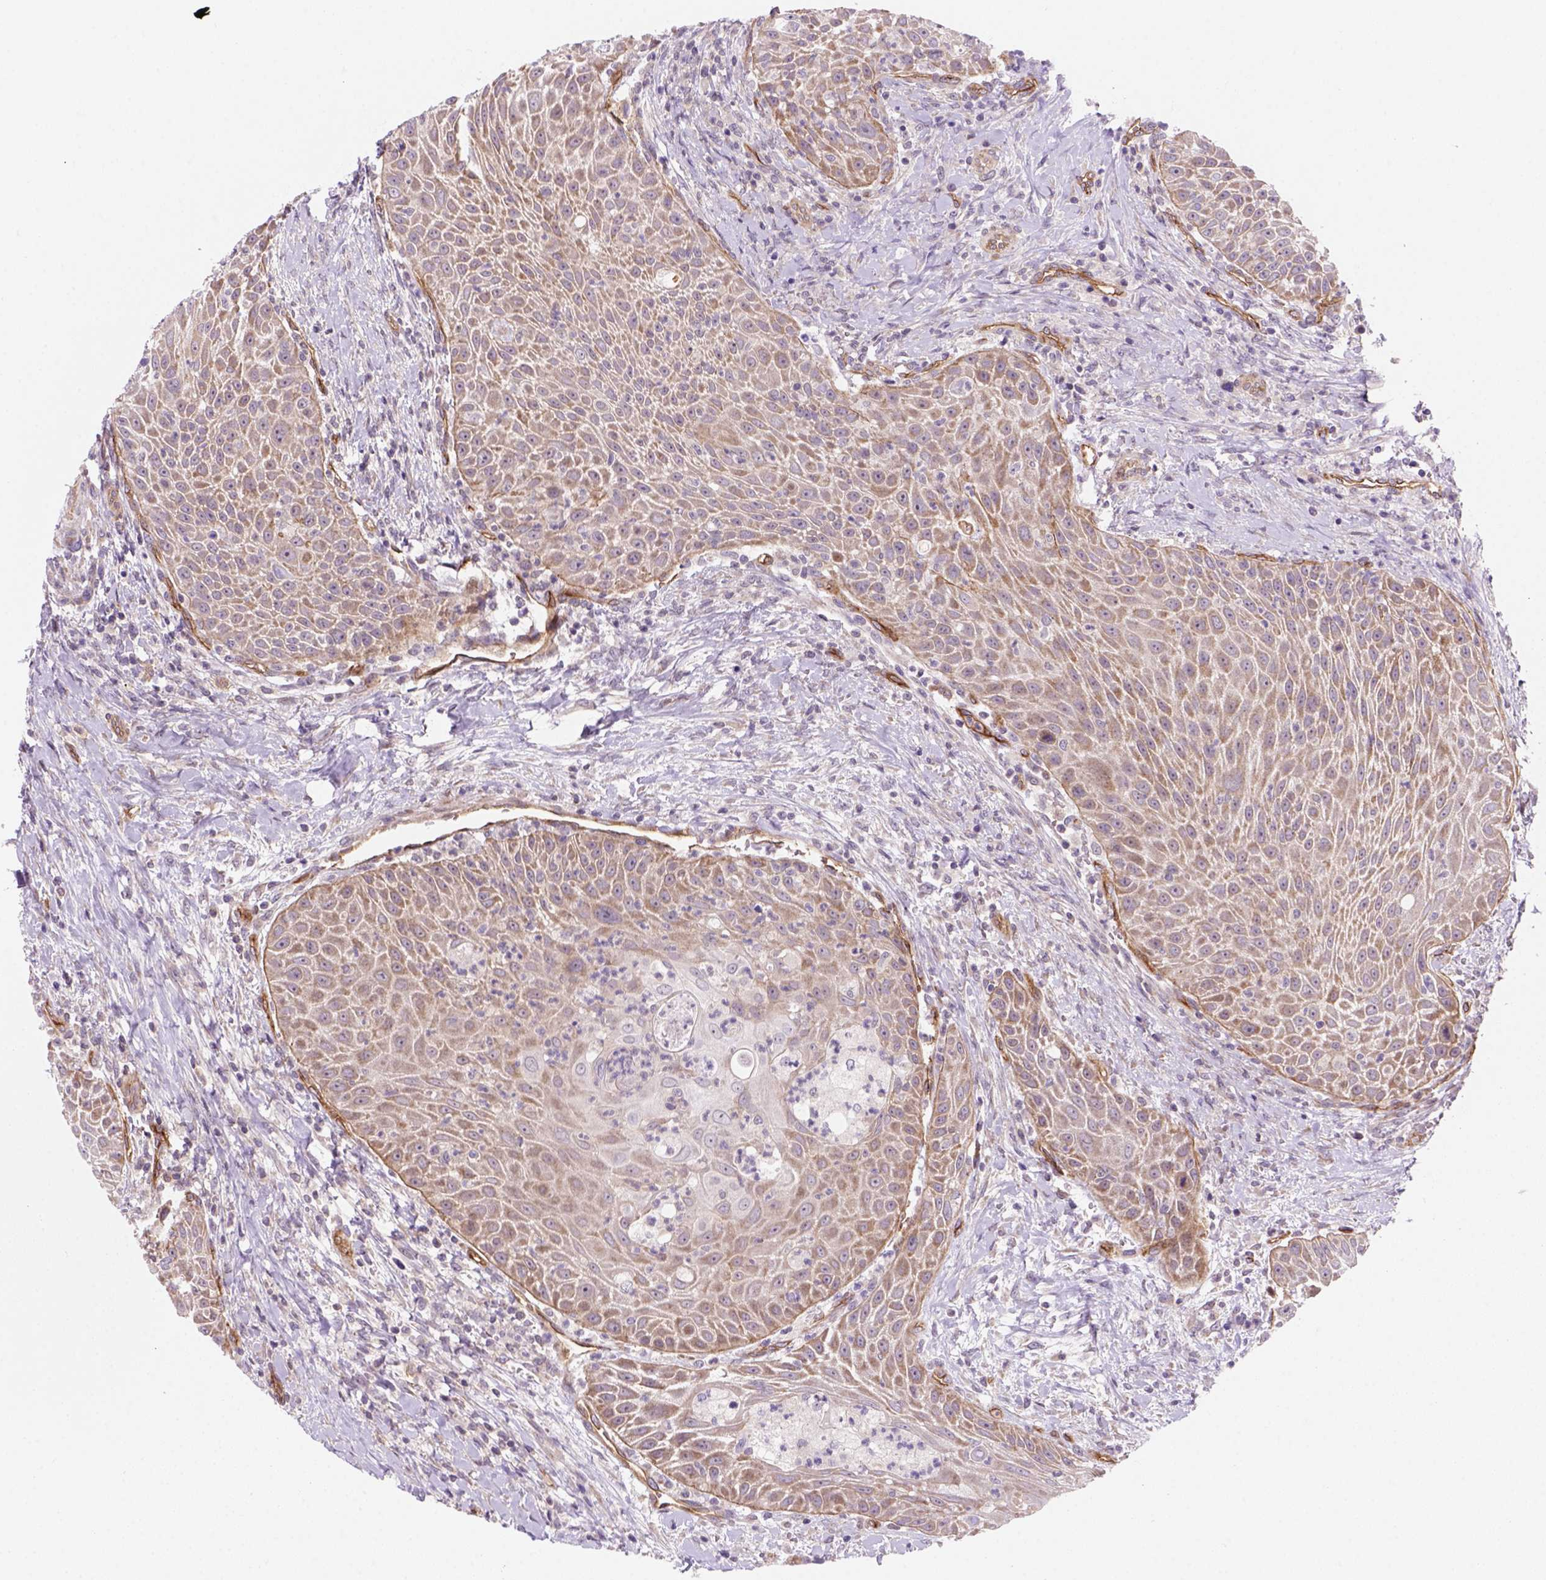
{"staining": {"intensity": "moderate", "quantity": "25%-75%", "location": "cytoplasmic/membranous"}, "tissue": "head and neck cancer", "cell_type": "Tumor cells", "image_type": "cancer", "snomed": [{"axis": "morphology", "description": "Squamous cell carcinoma, NOS"}, {"axis": "topography", "description": "Head-Neck"}], "caption": "Brown immunohistochemical staining in head and neck cancer (squamous cell carcinoma) reveals moderate cytoplasmic/membranous staining in approximately 25%-75% of tumor cells.", "gene": "VSTM5", "patient": {"sex": "male", "age": 69}}